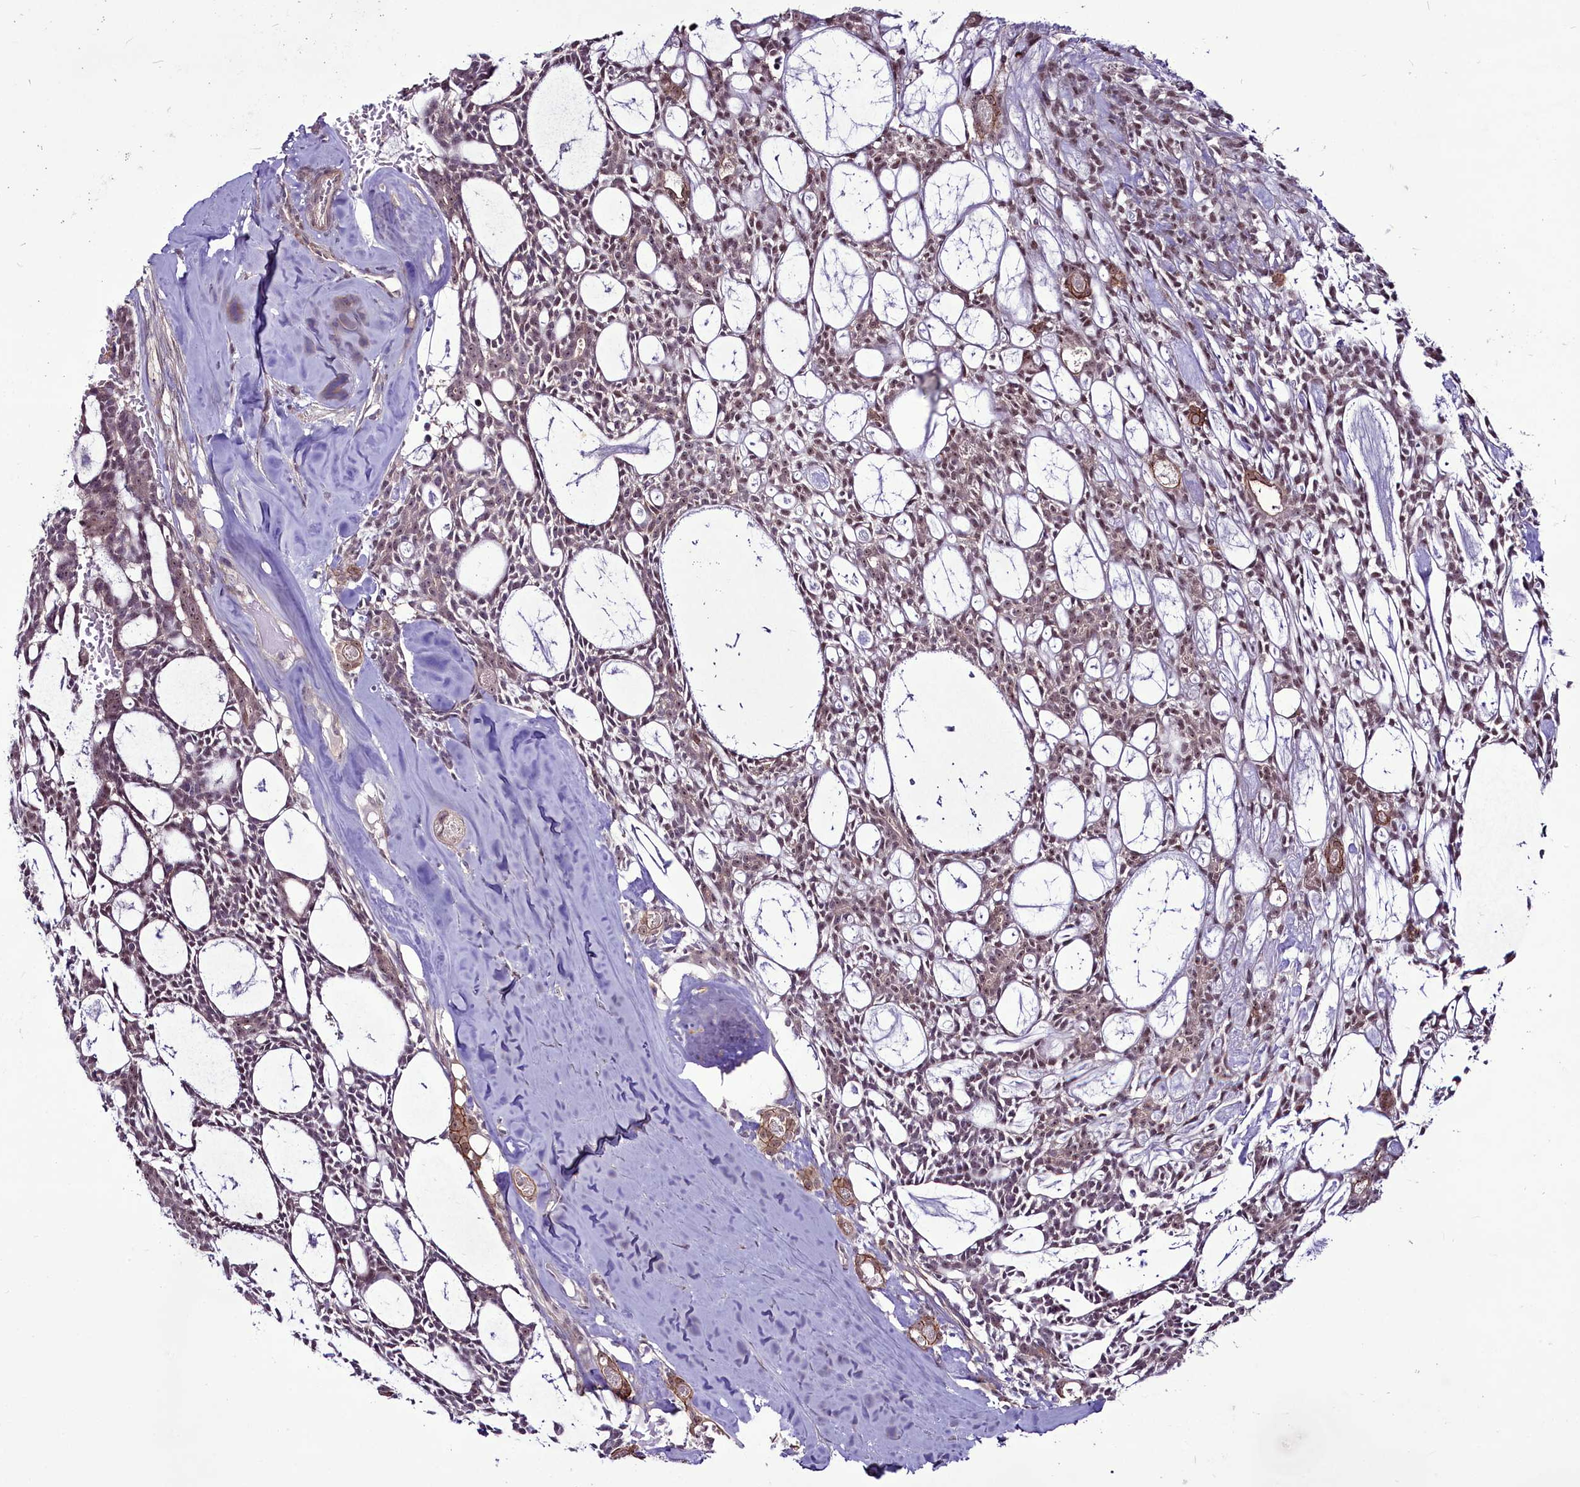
{"staining": {"intensity": "moderate", "quantity": "<25%", "location": "cytoplasmic/membranous,nuclear"}, "tissue": "head and neck cancer", "cell_type": "Tumor cells", "image_type": "cancer", "snomed": [{"axis": "morphology", "description": "Adenocarcinoma, NOS"}, {"axis": "topography", "description": "Salivary gland"}, {"axis": "topography", "description": "Head-Neck"}], "caption": "Immunohistochemical staining of head and neck cancer (adenocarcinoma) displays moderate cytoplasmic/membranous and nuclear protein expression in about <25% of tumor cells.", "gene": "RSBN1", "patient": {"sex": "male", "age": 55}}